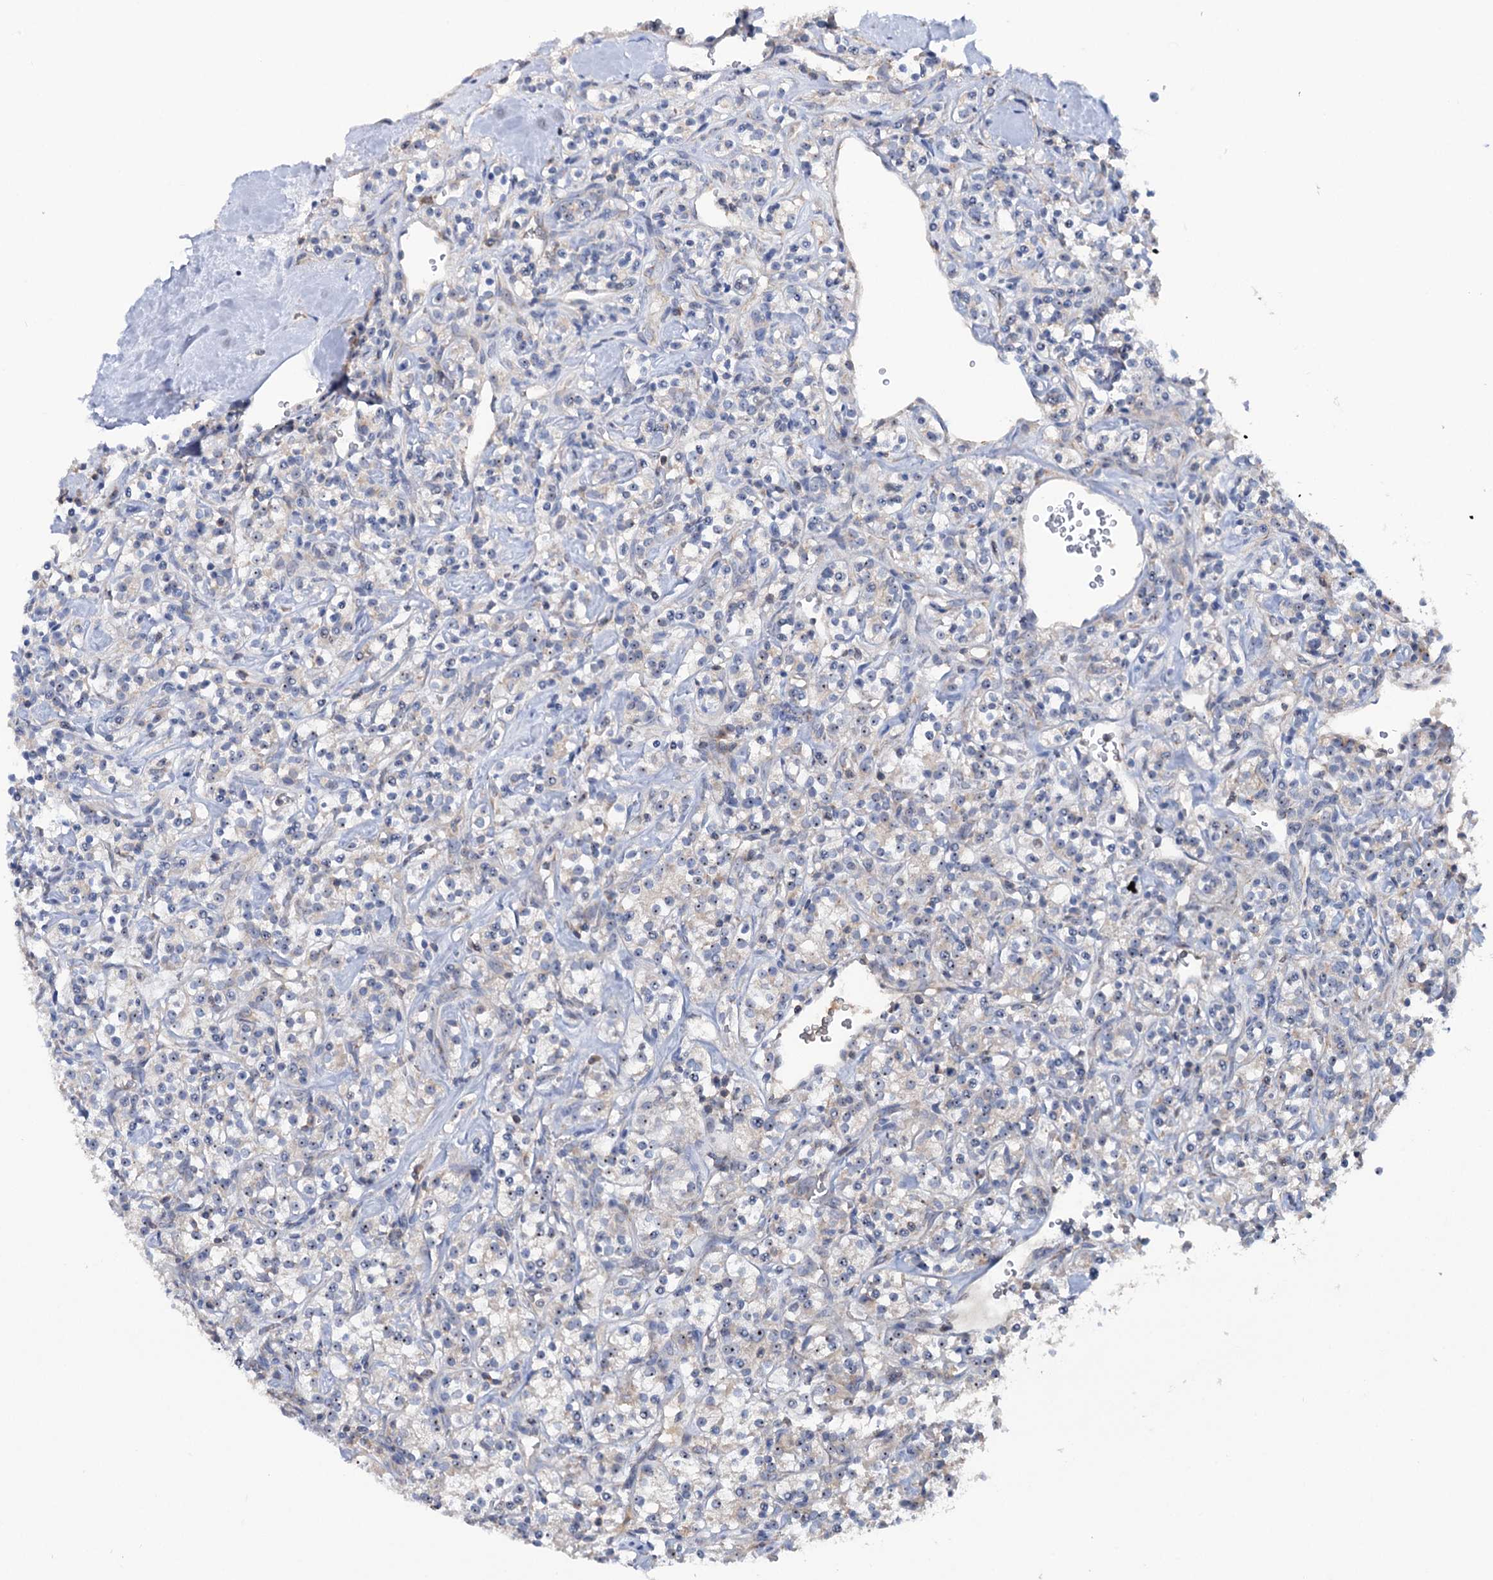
{"staining": {"intensity": "weak", "quantity": "<25%", "location": "cytoplasmic/membranous,nuclear"}, "tissue": "renal cancer", "cell_type": "Tumor cells", "image_type": "cancer", "snomed": [{"axis": "morphology", "description": "Adenocarcinoma, NOS"}, {"axis": "topography", "description": "Kidney"}], "caption": "High magnification brightfield microscopy of renal cancer (adenocarcinoma) stained with DAB (brown) and counterstained with hematoxylin (blue): tumor cells show no significant staining.", "gene": "HTR3B", "patient": {"sex": "male", "age": 77}}